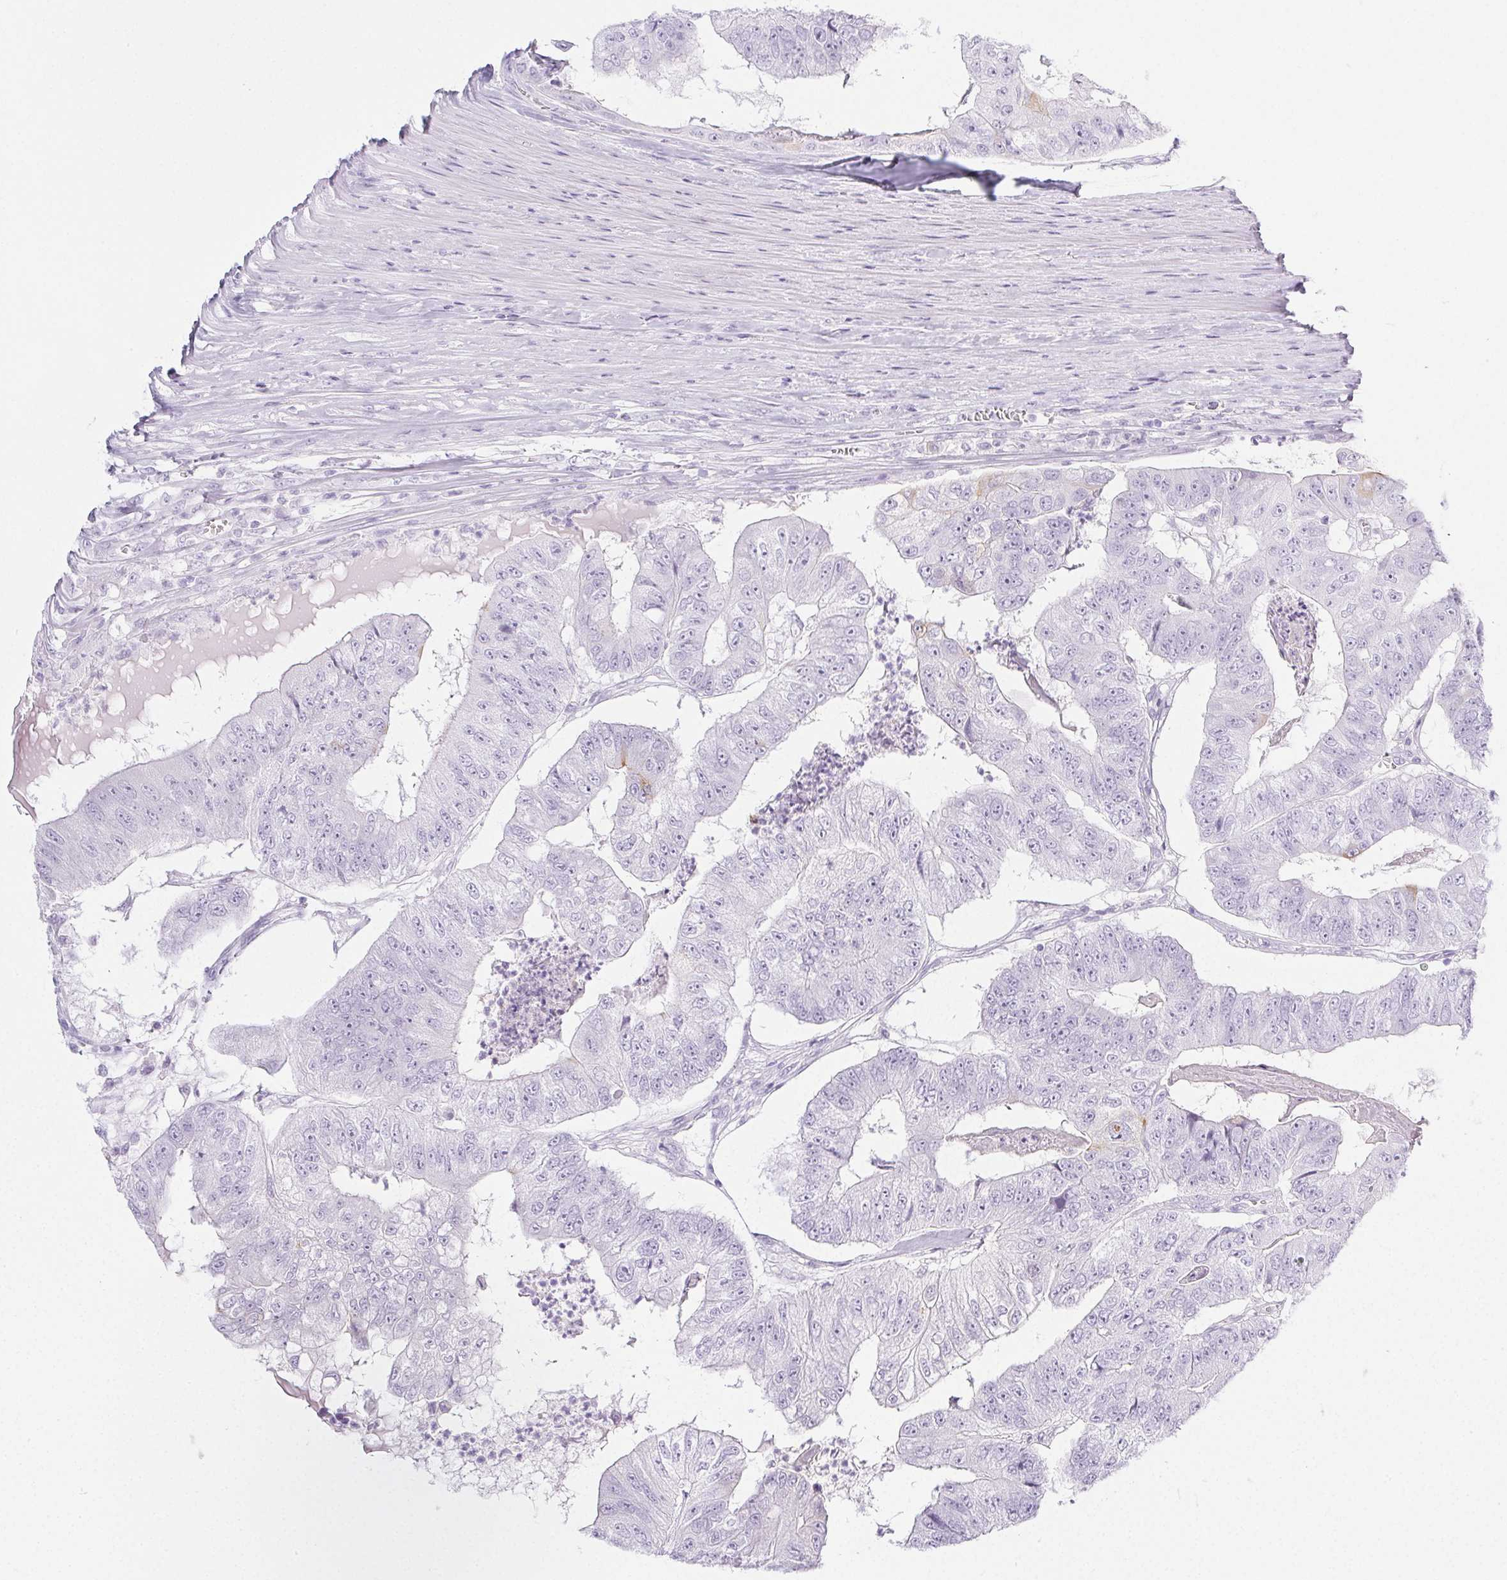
{"staining": {"intensity": "negative", "quantity": "none", "location": "none"}, "tissue": "colorectal cancer", "cell_type": "Tumor cells", "image_type": "cancer", "snomed": [{"axis": "morphology", "description": "Adenocarcinoma, NOS"}, {"axis": "topography", "description": "Colon"}], "caption": "Immunohistochemical staining of colorectal cancer (adenocarcinoma) exhibits no significant expression in tumor cells.", "gene": "PI3", "patient": {"sex": "female", "age": 67}}